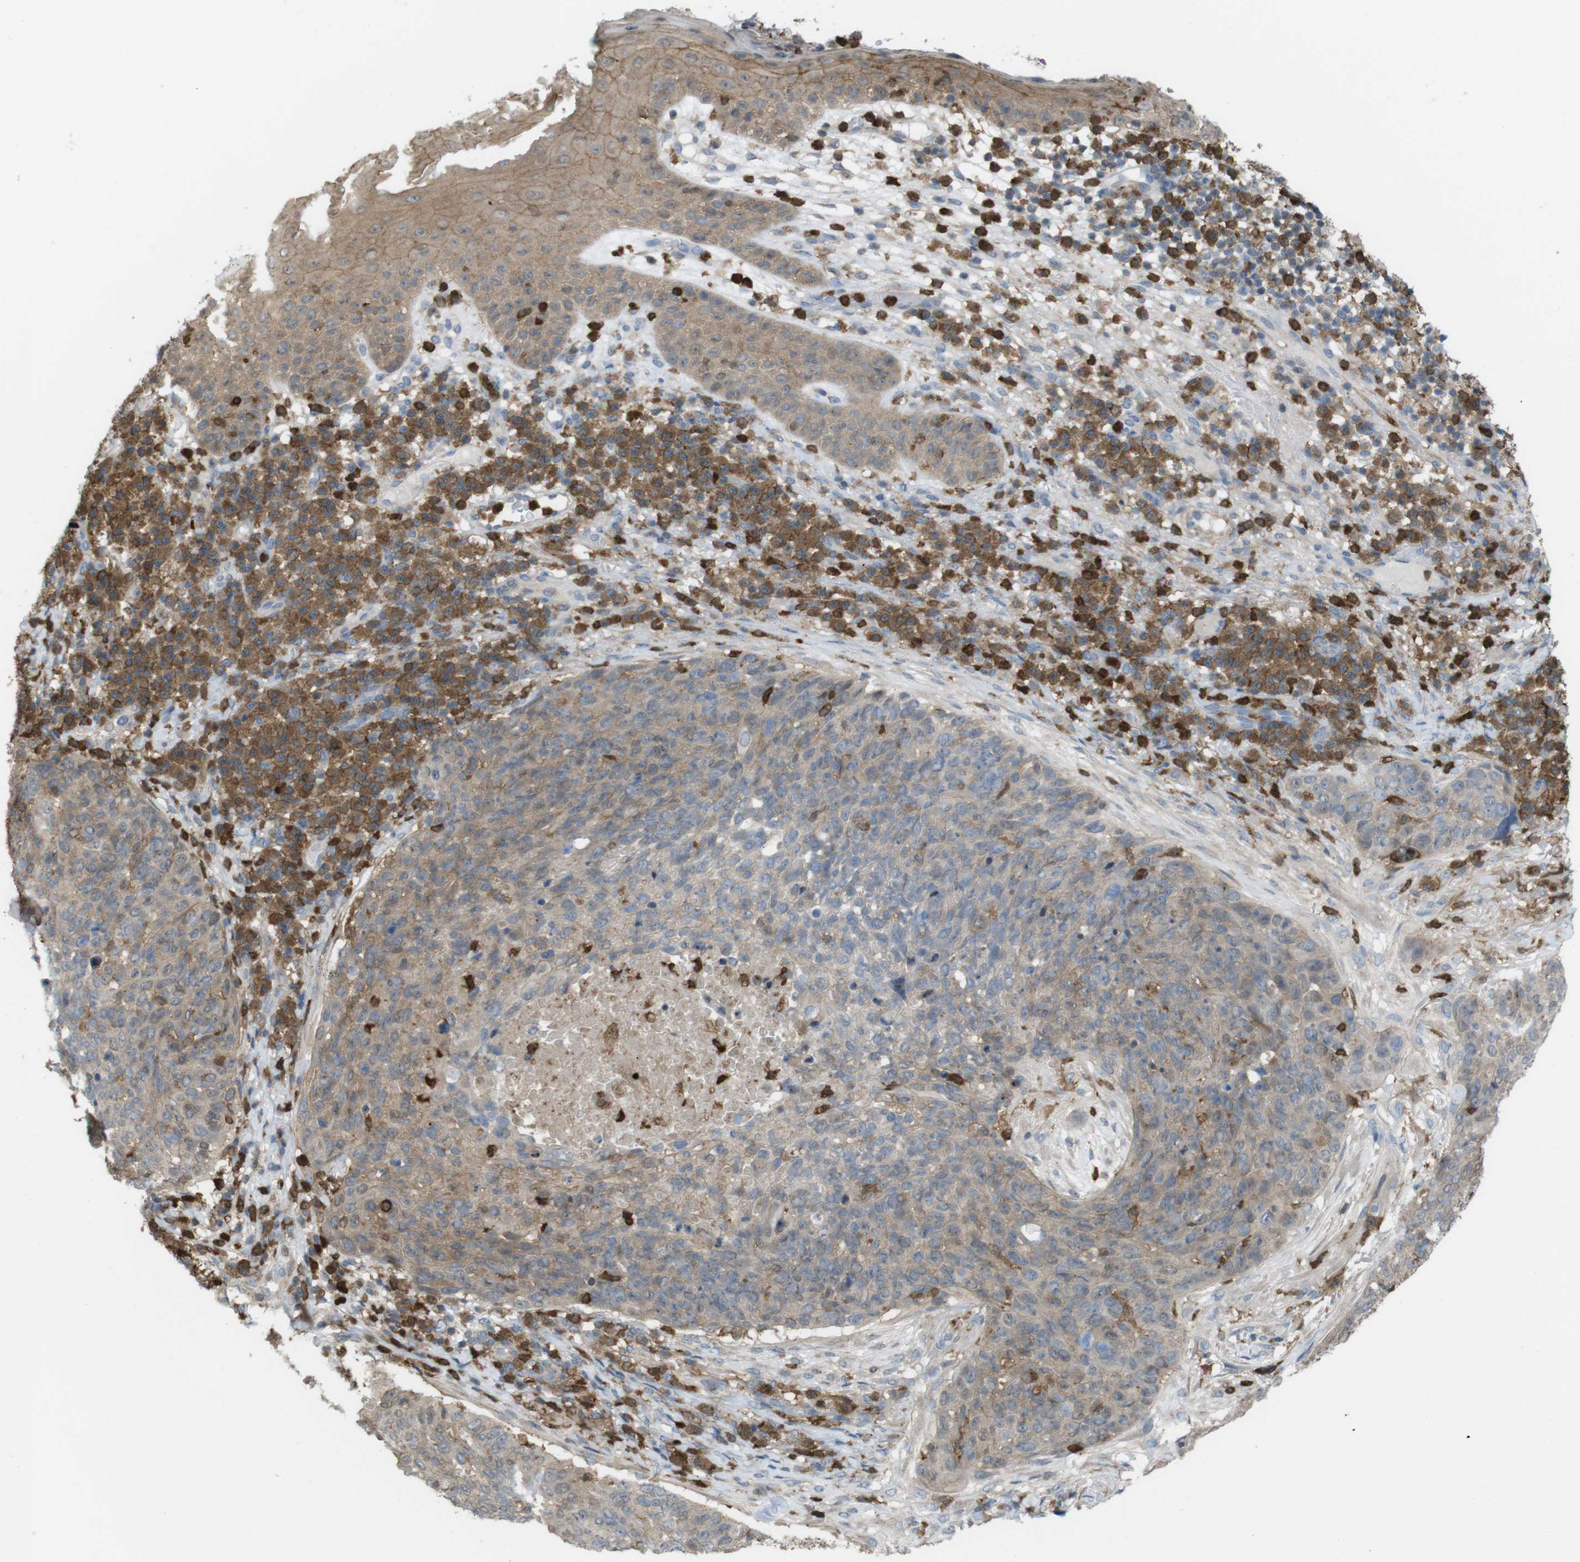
{"staining": {"intensity": "weak", "quantity": ">75%", "location": "cytoplasmic/membranous"}, "tissue": "skin cancer", "cell_type": "Tumor cells", "image_type": "cancer", "snomed": [{"axis": "morphology", "description": "Squamous cell carcinoma in situ, NOS"}, {"axis": "morphology", "description": "Squamous cell carcinoma, NOS"}, {"axis": "topography", "description": "Skin"}], "caption": "A brown stain highlights weak cytoplasmic/membranous expression of a protein in skin cancer tumor cells.", "gene": "PRKCD", "patient": {"sex": "male", "age": 93}}